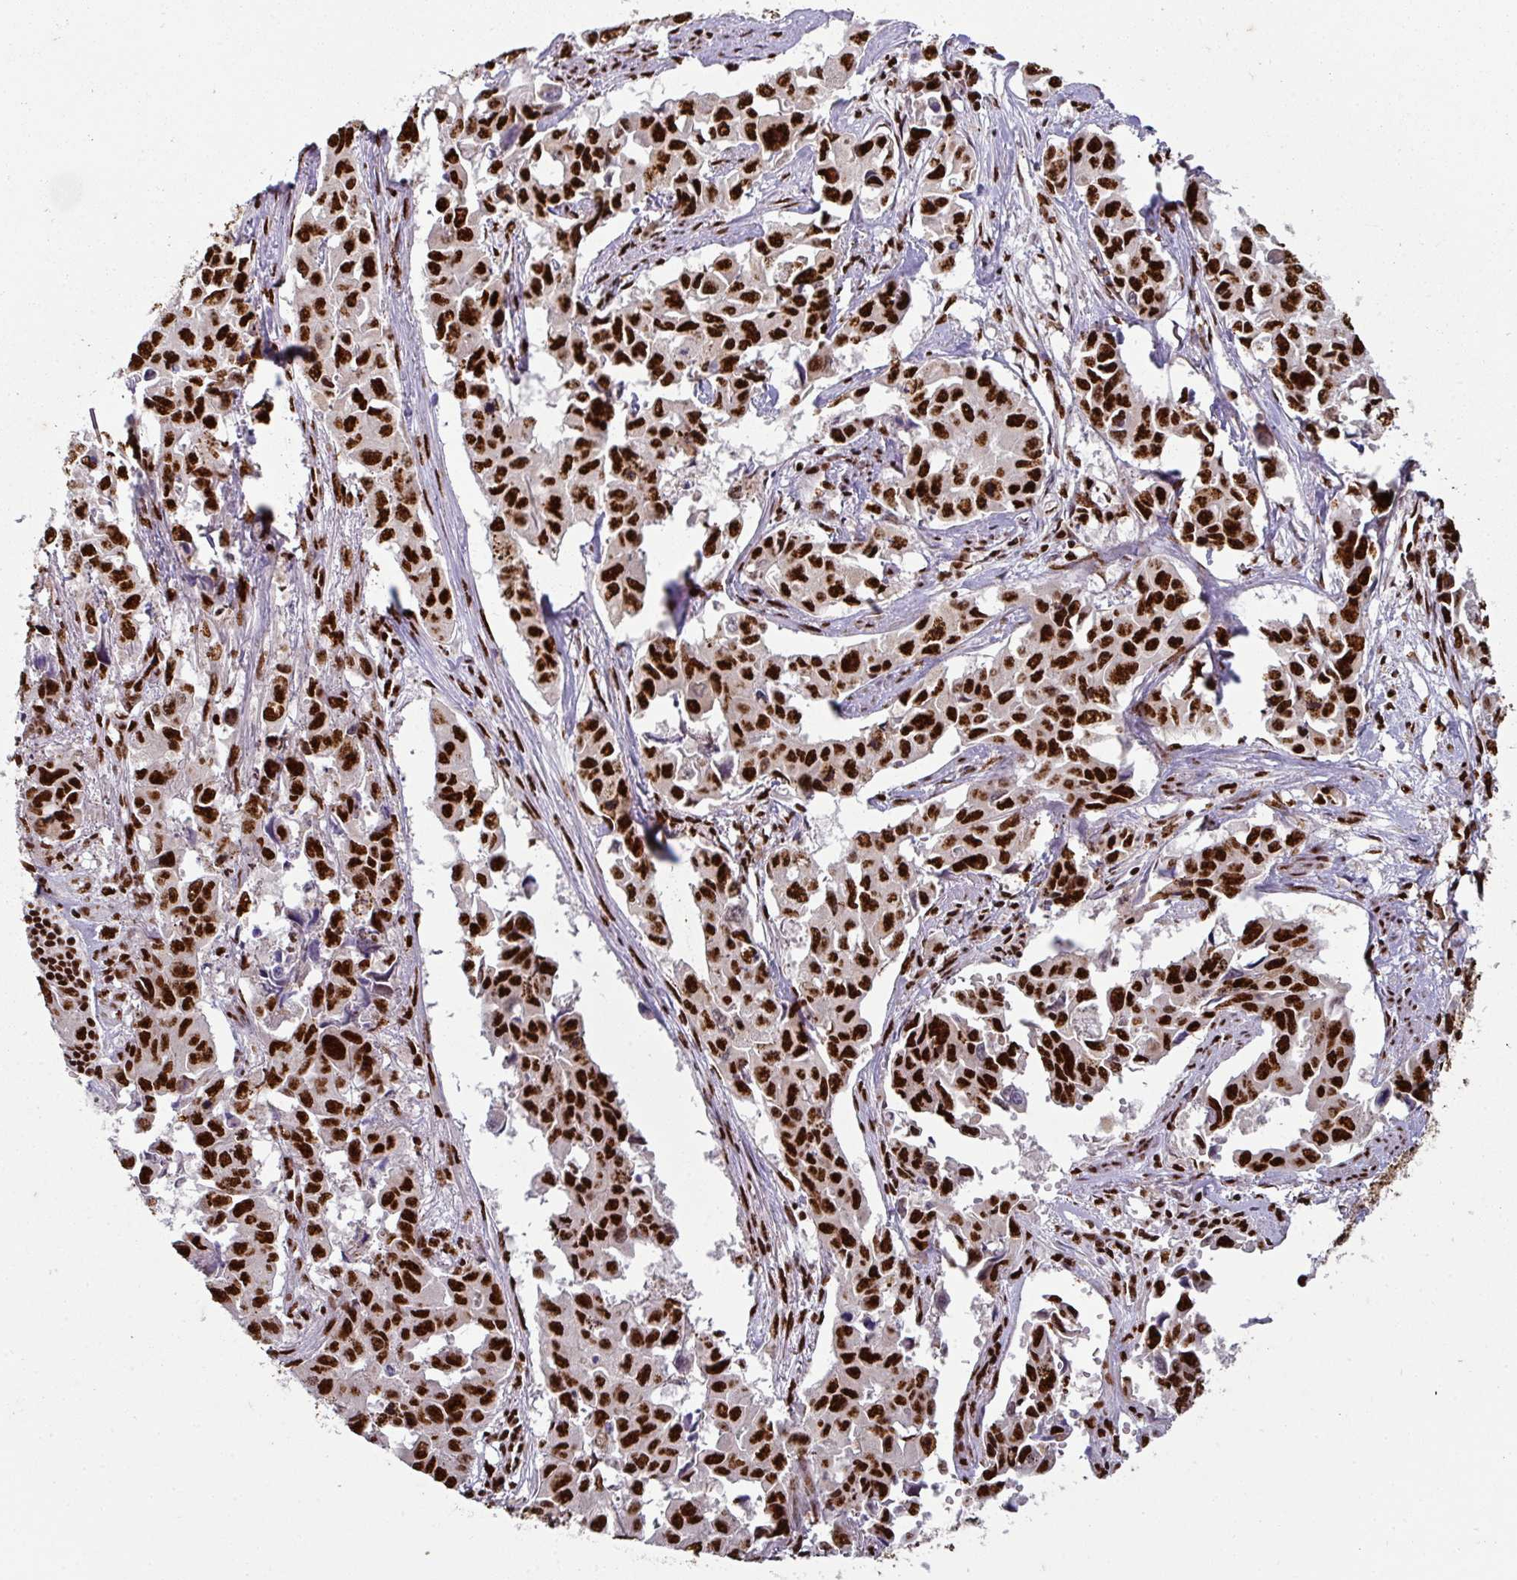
{"staining": {"intensity": "strong", "quantity": ">75%", "location": "nuclear"}, "tissue": "lung cancer", "cell_type": "Tumor cells", "image_type": "cancer", "snomed": [{"axis": "morphology", "description": "Adenocarcinoma, NOS"}, {"axis": "topography", "description": "Lung"}], "caption": "DAB immunohistochemical staining of human lung adenocarcinoma demonstrates strong nuclear protein staining in about >75% of tumor cells.", "gene": "SIK3", "patient": {"sex": "male", "age": 64}}